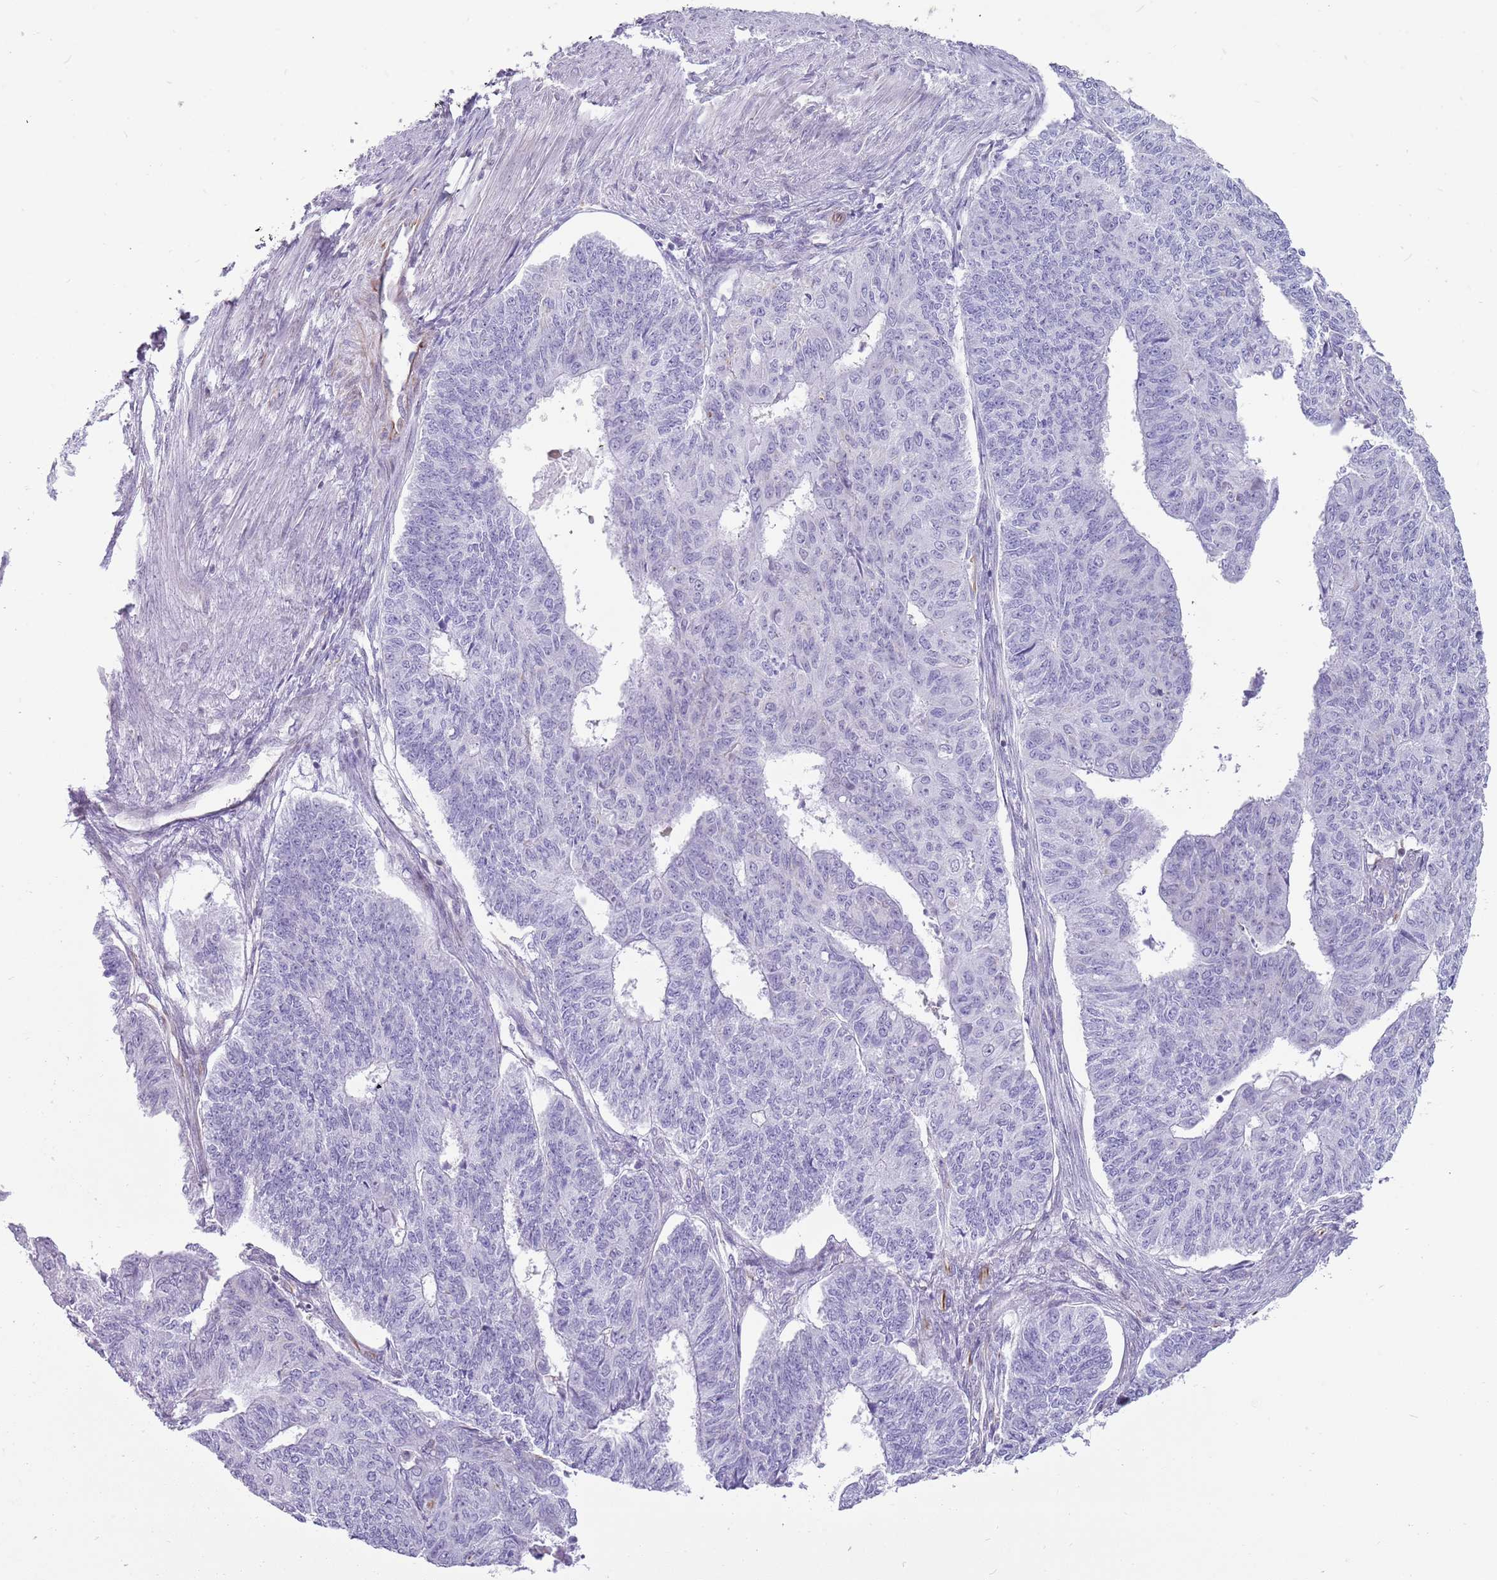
{"staining": {"intensity": "negative", "quantity": "none", "location": "none"}, "tissue": "endometrial cancer", "cell_type": "Tumor cells", "image_type": "cancer", "snomed": [{"axis": "morphology", "description": "Adenocarcinoma, NOS"}, {"axis": "topography", "description": "Endometrium"}], "caption": "The photomicrograph reveals no staining of tumor cells in endometrial adenocarcinoma.", "gene": "NBPF3", "patient": {"sex": "female", "age": 32}}